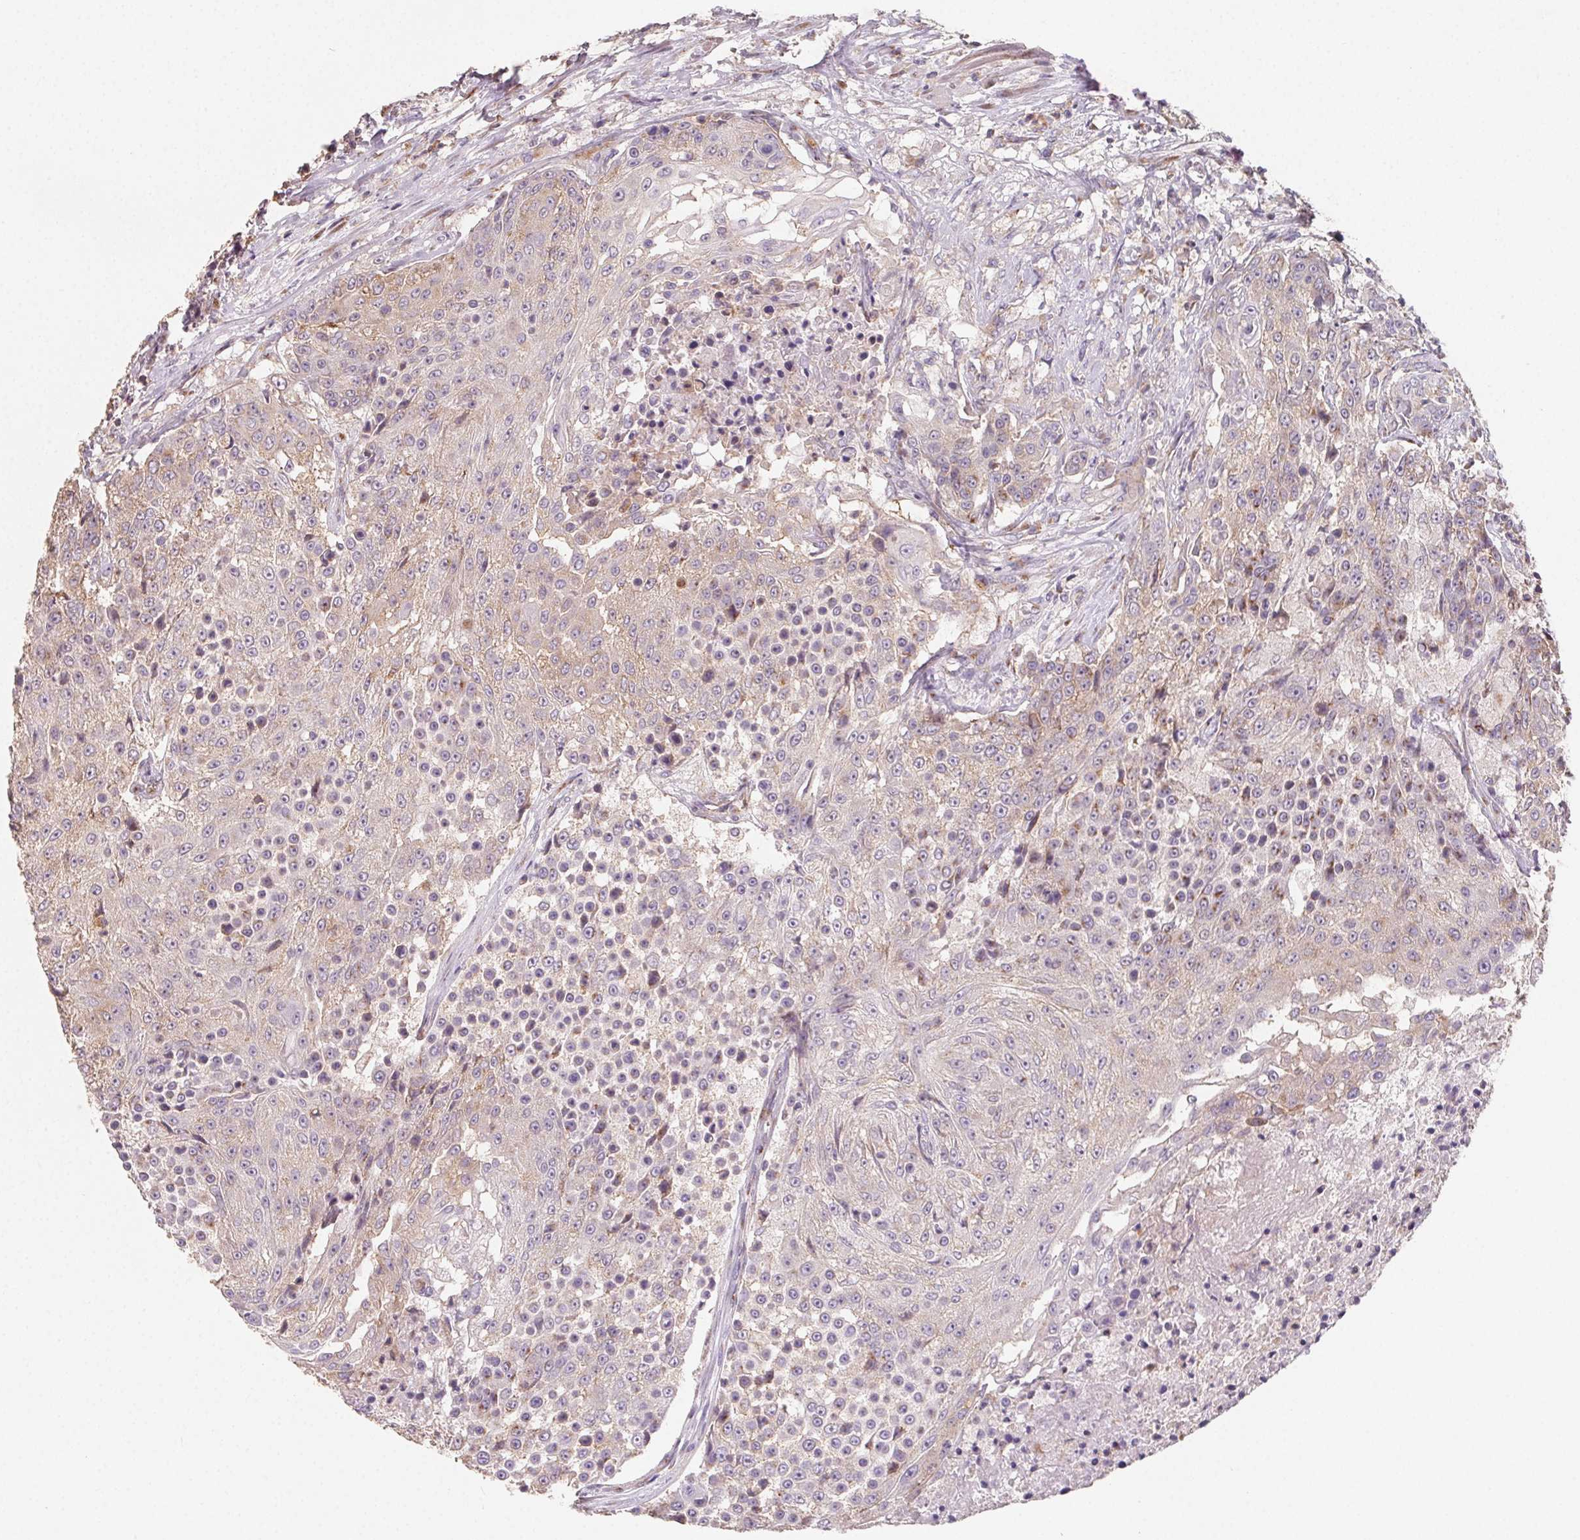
{"staining": {"intensity": "weak", "quantity": "25%-75%", "location": "cytoplasmic/membranous"}, "tissue": "urothelial cancer", "cell_type": "Tumor cells", "image_type": "cancer", "snomed": [{"axis": "morphology", "description": "Urothelial carcinoma, High grade"}, {"axis": "topography", "description": "Urinary bladder"}], "caption": "An immunohistochemistry (IHC) histopathology image of tumor tissue is shown. Protein staining in brown labels weak cytoplasmic/membranous positivity in urothelial cancer within tumor cells.", "gene": "AP1S1", "patient": {"sex": "female", "age": 63}}